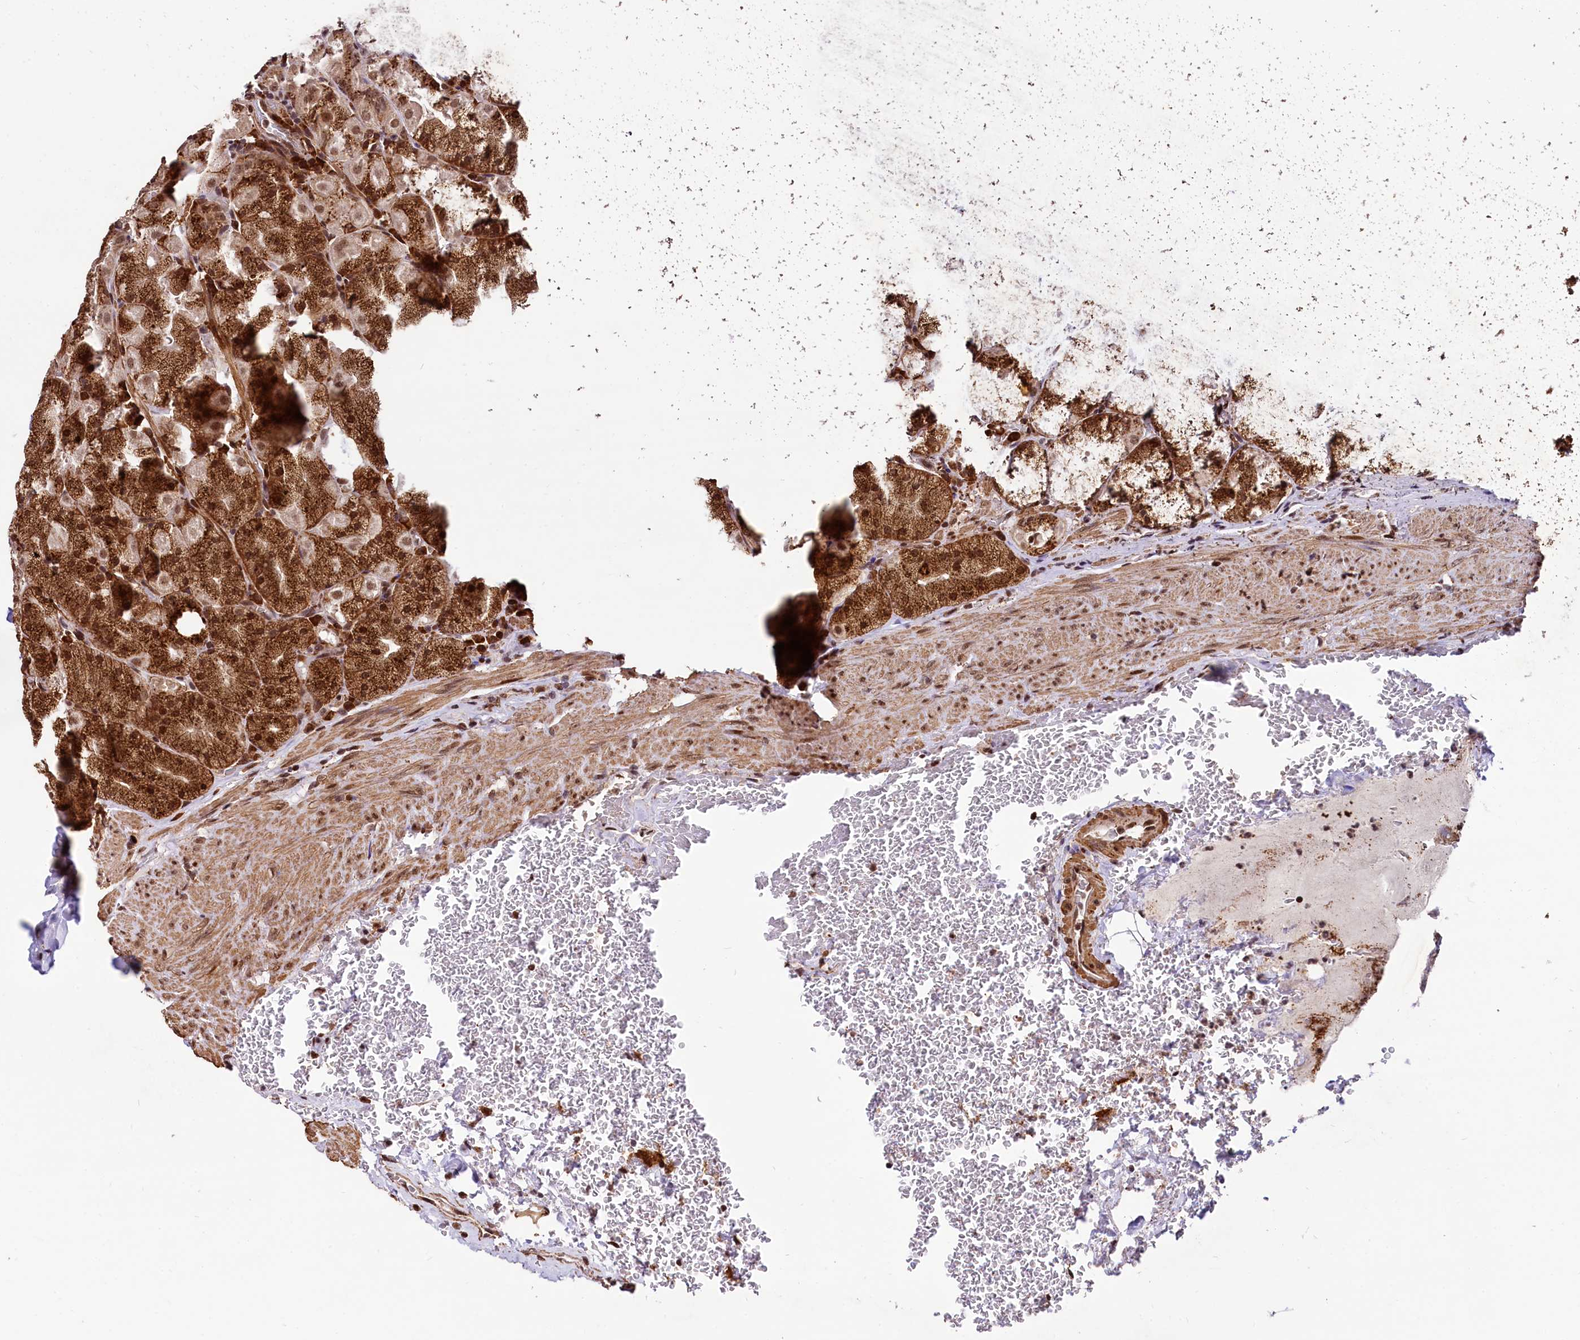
{"staining": {"intensity": "strong", "quantity": ">75%", "location": "cytoplasmic/membranous,nuclear"}, "tissue": "stomach", "cell_type": "Glandular cells", "image_type": "normal", "snomed": [{"axis": "morphology", "description": "Normal tissue, NOS"}, {"axis": "topography", "description": "Stomach, upper"}, {"axis": "topography", "description": "Stomach, lower"}], "caption": "Protein staining exhibits strong cytoplasmic/membranous,nuclear expression in about >75% of glandular cells in benign stomach.", "gene": "PDS5B", "patient": {"sex": "male", "age": 80}}